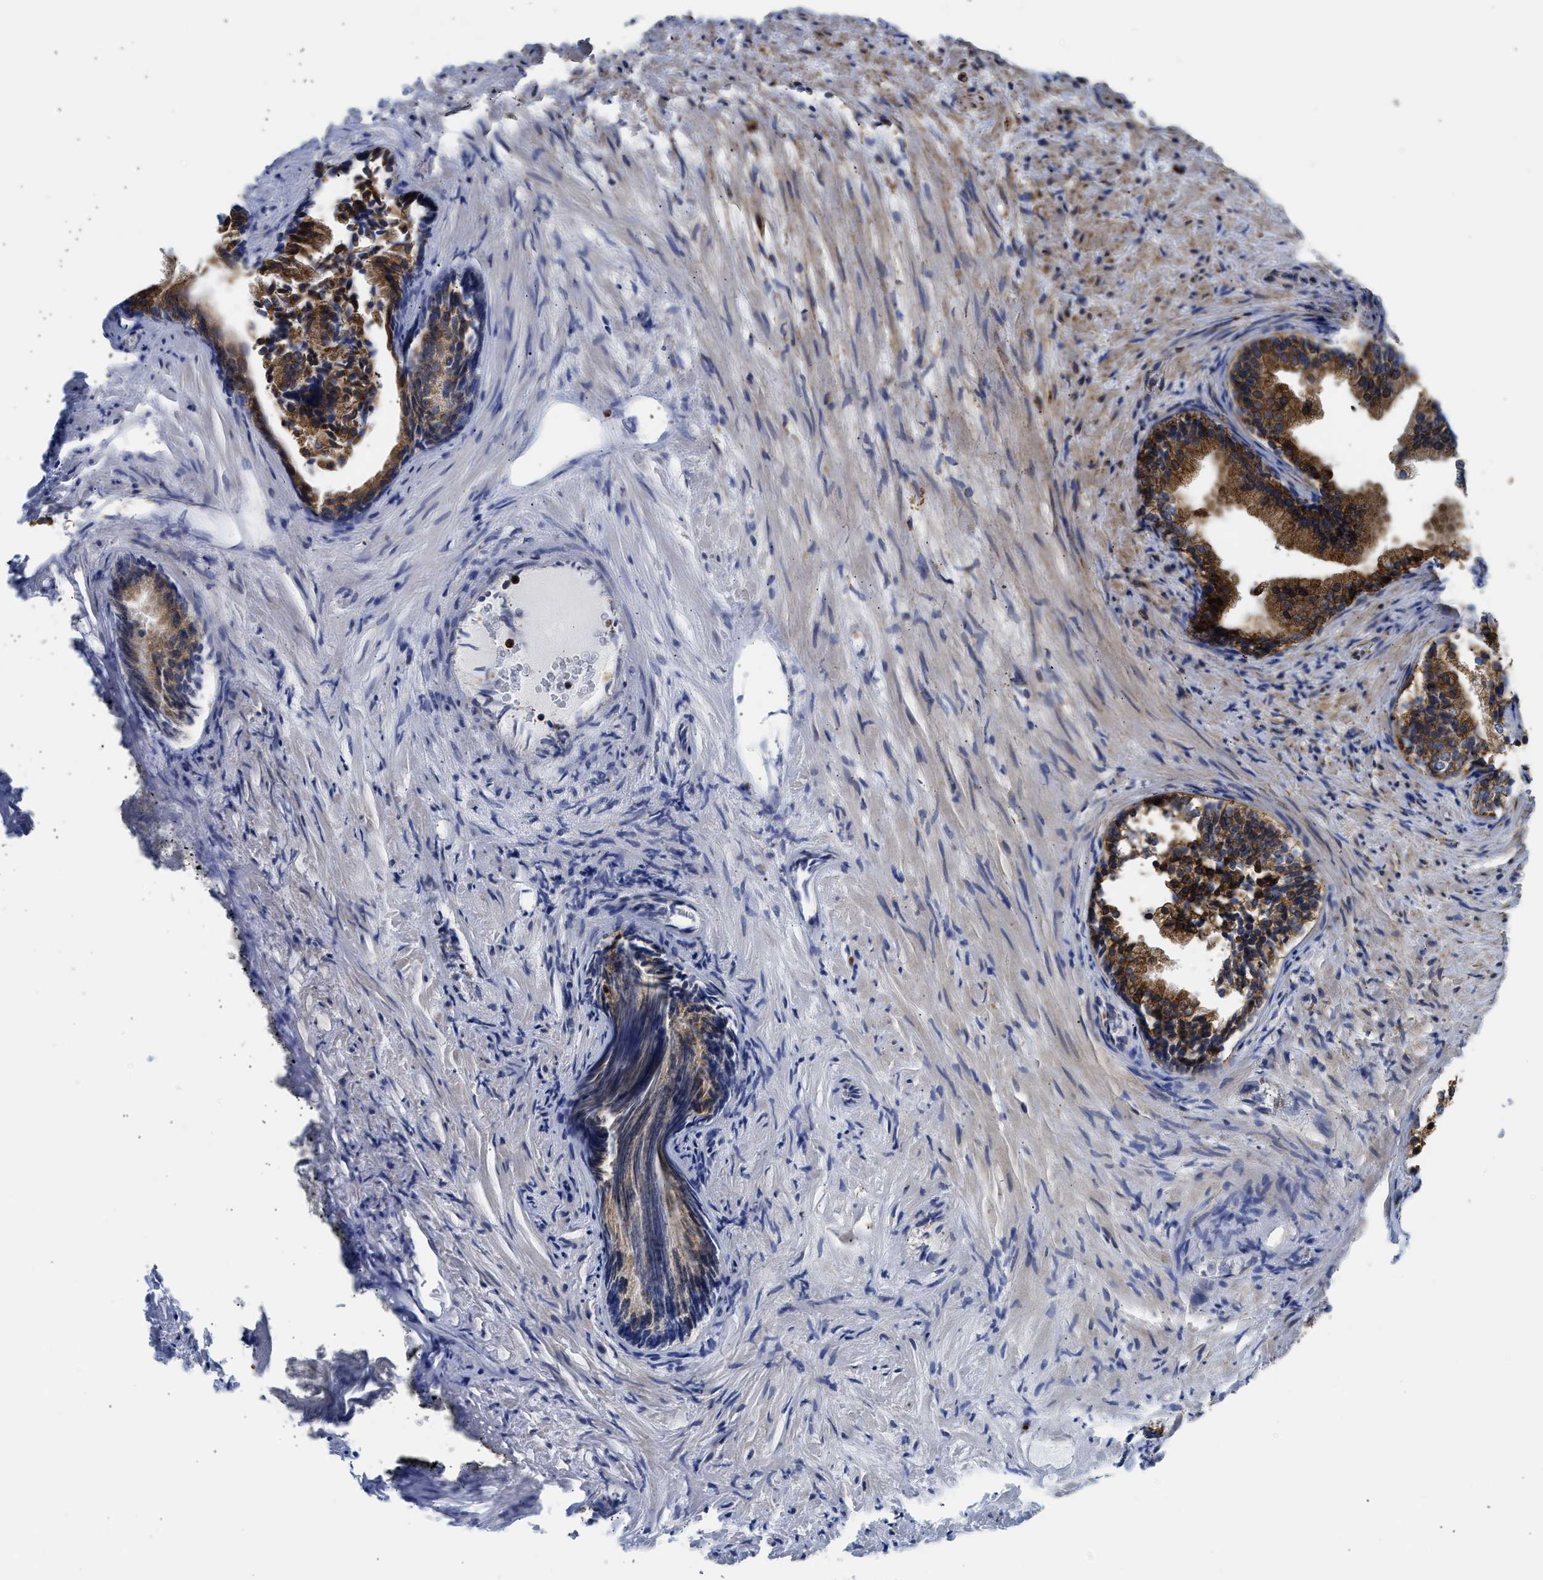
{"staining": {"intensity": "strong", "quantity": ">75%", "location": "cytoplasmic/membranous"}, "tissue": "prostate", "cell_type": "Glandular cells", "image_type": "normal", "snomed": [{"axis": "morphology", "description": "Normal tissue, NOS"}, {"axis": "topography", "description": "Prostate"}], "caption": "Strong cytoplasmic/membranous staining is seen in about >75% of glandular cells in unremarkable prostate. The staining is performed using DAB brown chromogen to label protein expression. The nuclei are counter-stained blue using hematoxylin.", "gene": "CYCS", "patient": {"sex": "male", "age": 76}}